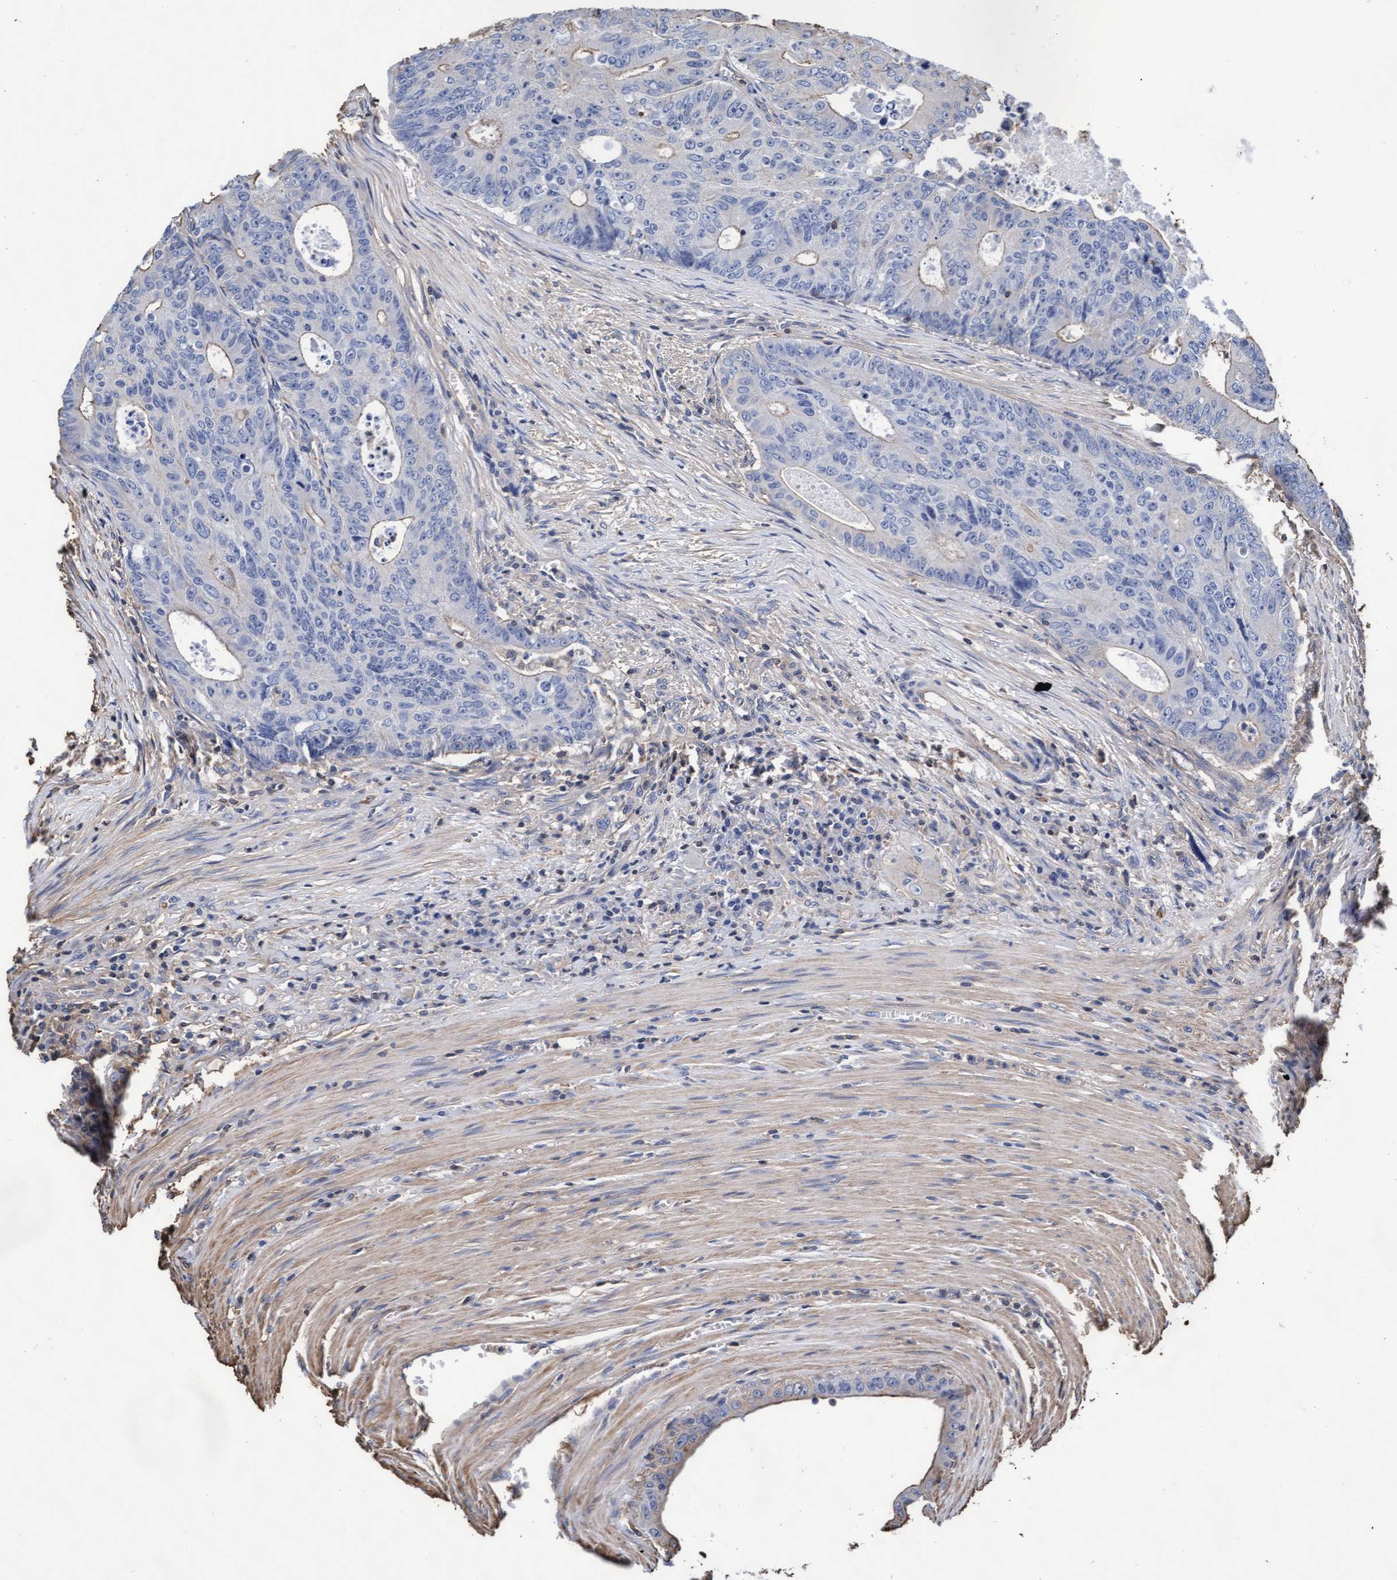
{"staining": {"intensity": "weak", "quantity": "<25%", "location": "cytoplasmic/membranous"}, "tissue": "colorectal cancer", "cell_type": "Tumor cells", "image_type": "cancer", "snomed": [{"axis": "morphology", "description": "Adenocarcinoma, NOS"}, {"axis": "topography", "description": "Colon"}], "caption": "Immunohistochemistry (IHC) histopathology image of human adenocarcinoma (colorectal) stained for a protein (brown), which exhibits no staining in tumor cells.", "gene": "GRHPR", "patient": {"sex": "male", "age": 87}}